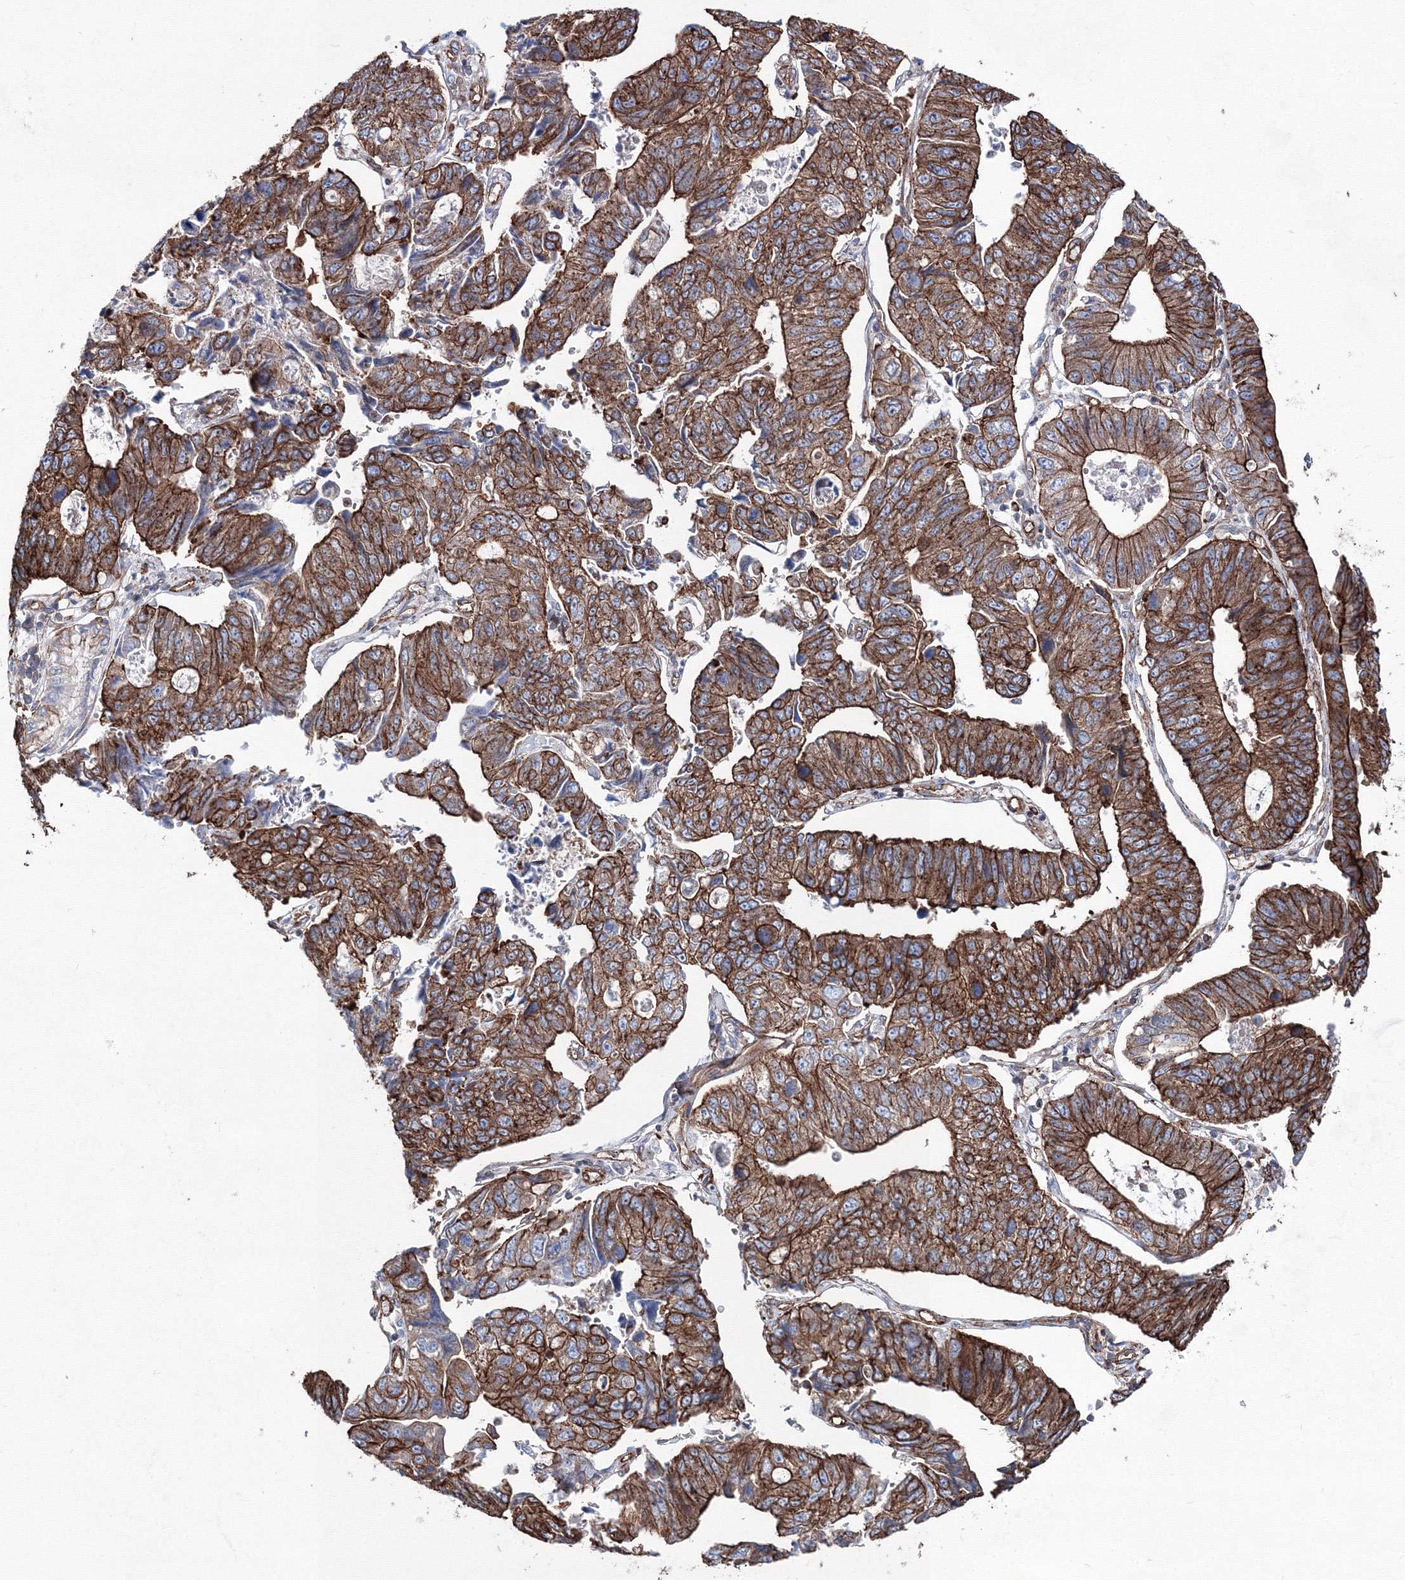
{"staining": {"intensity": "strong", "quantity": ">75%", "location": "cytoplasmic/membranous"}, "tissue": "stomach cancer", "cell_type": "Tumor cells", "image_type": "cancer", "snomed": [{"axis": "morphology", "description": "Adenocarcinoma, NOS"}, {"axis": "topography", "description": "Stomach"}], "caption": "A high-resolution micrograph shows immunohistochemistry staining of stomach cancer (adenocarcinoma), which demonstrates strong cytoplasmic/membranous staining in about >75% of tumor cells.", "gene": "ANKRD37", "patient": {"sex": "male", "age": 59}}